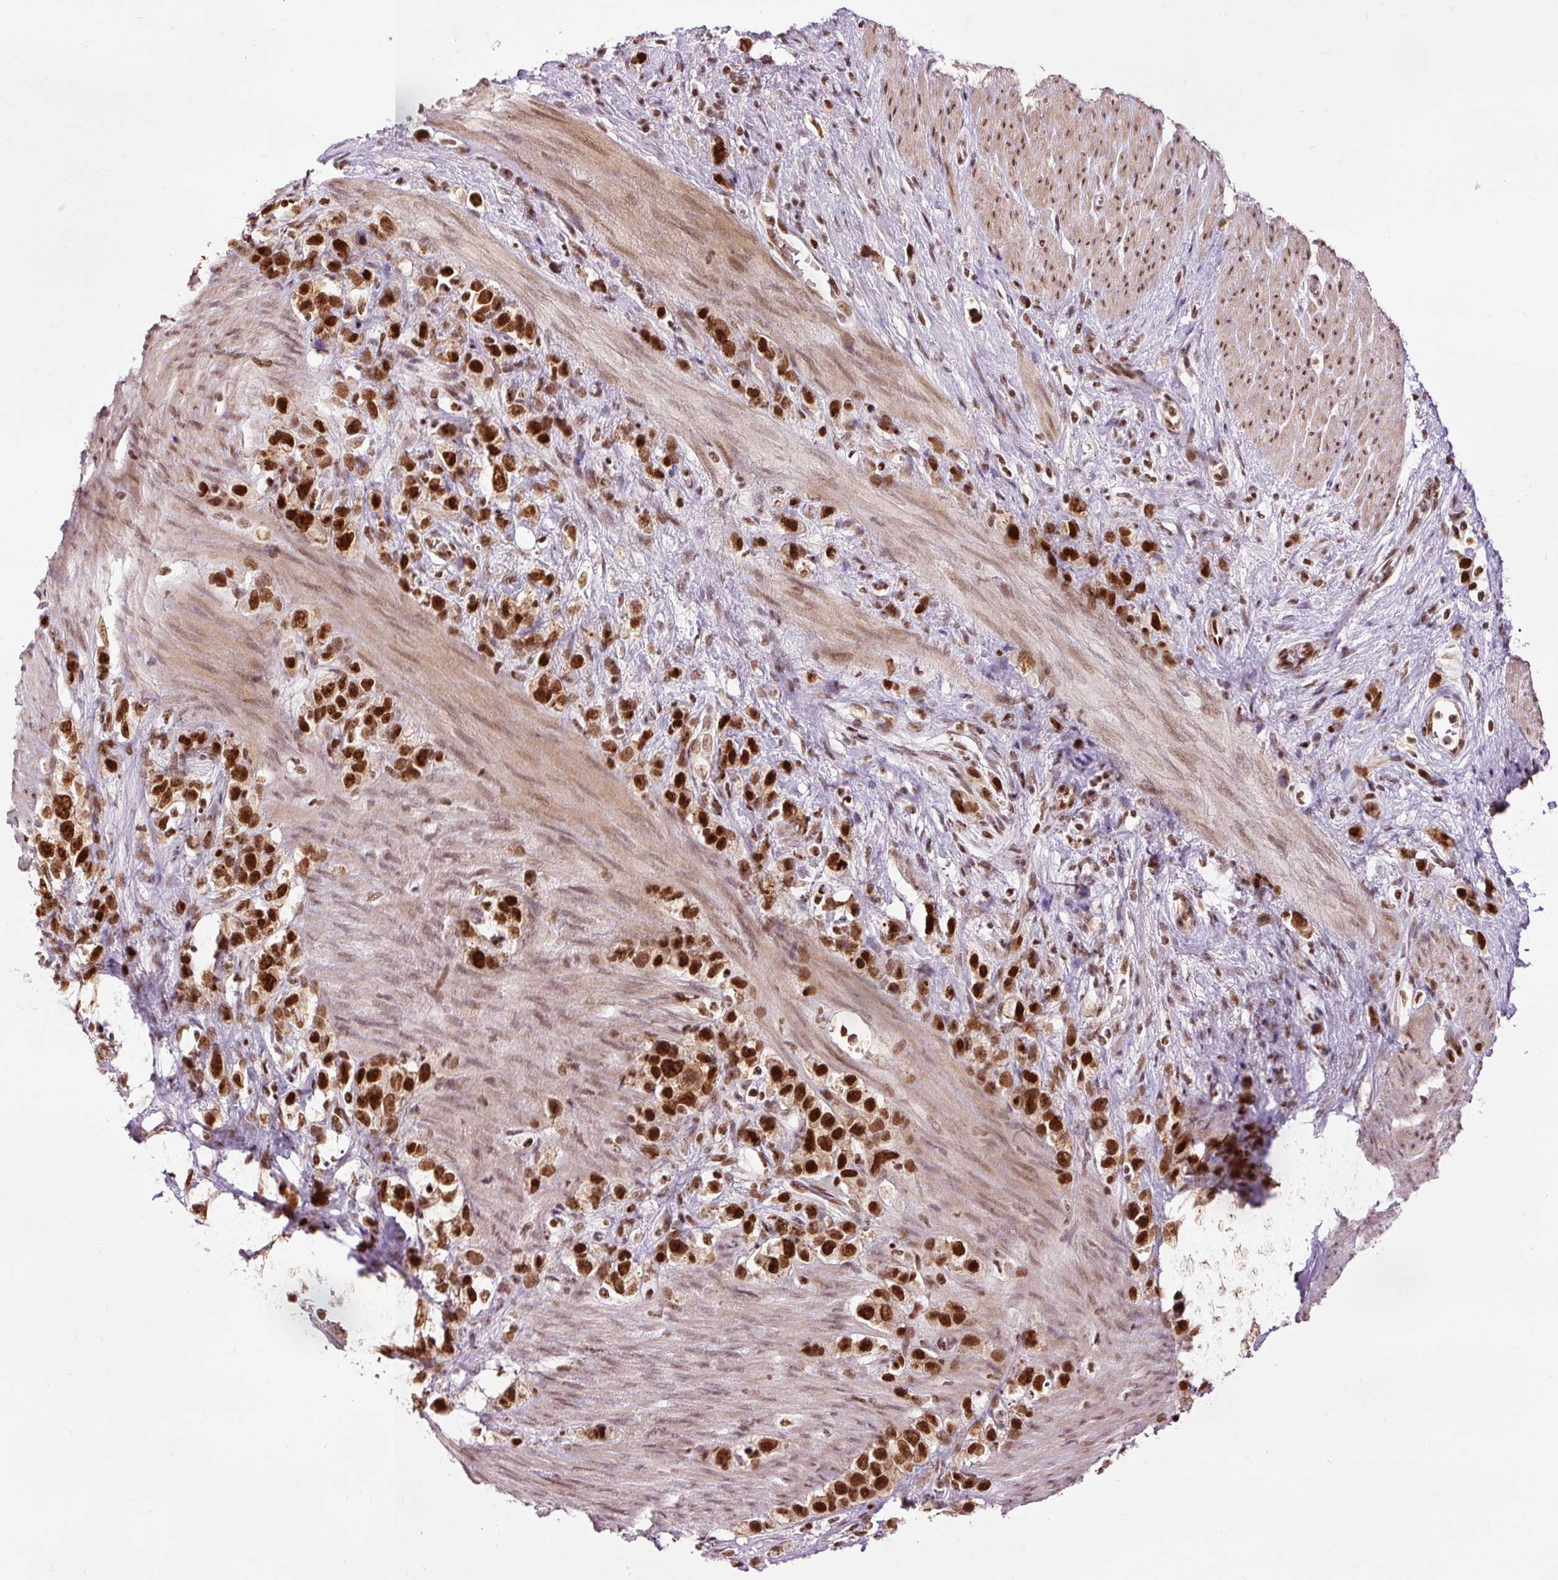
{"staining": {"intensity": "strong", "quantity": ">75%", "location": "nuclear"}, "tissue": "stomach cancer", "cell_type": "Tumor cells", "image_type": "cancer", "snomed": [{"axis": "morphology", "description": "Adenocarcinoma, NOS"}, {"axis": "topography", "description": "Stomach"}], "caption": "Immunohistochemistry of stomach cancer (adenocarcinoma) exhibits high levels of strong nuclear positivity in approximately >75% of tumor cells.", "gene": "ZBTB44", "patient": {"sex": "female", "age": 65}}